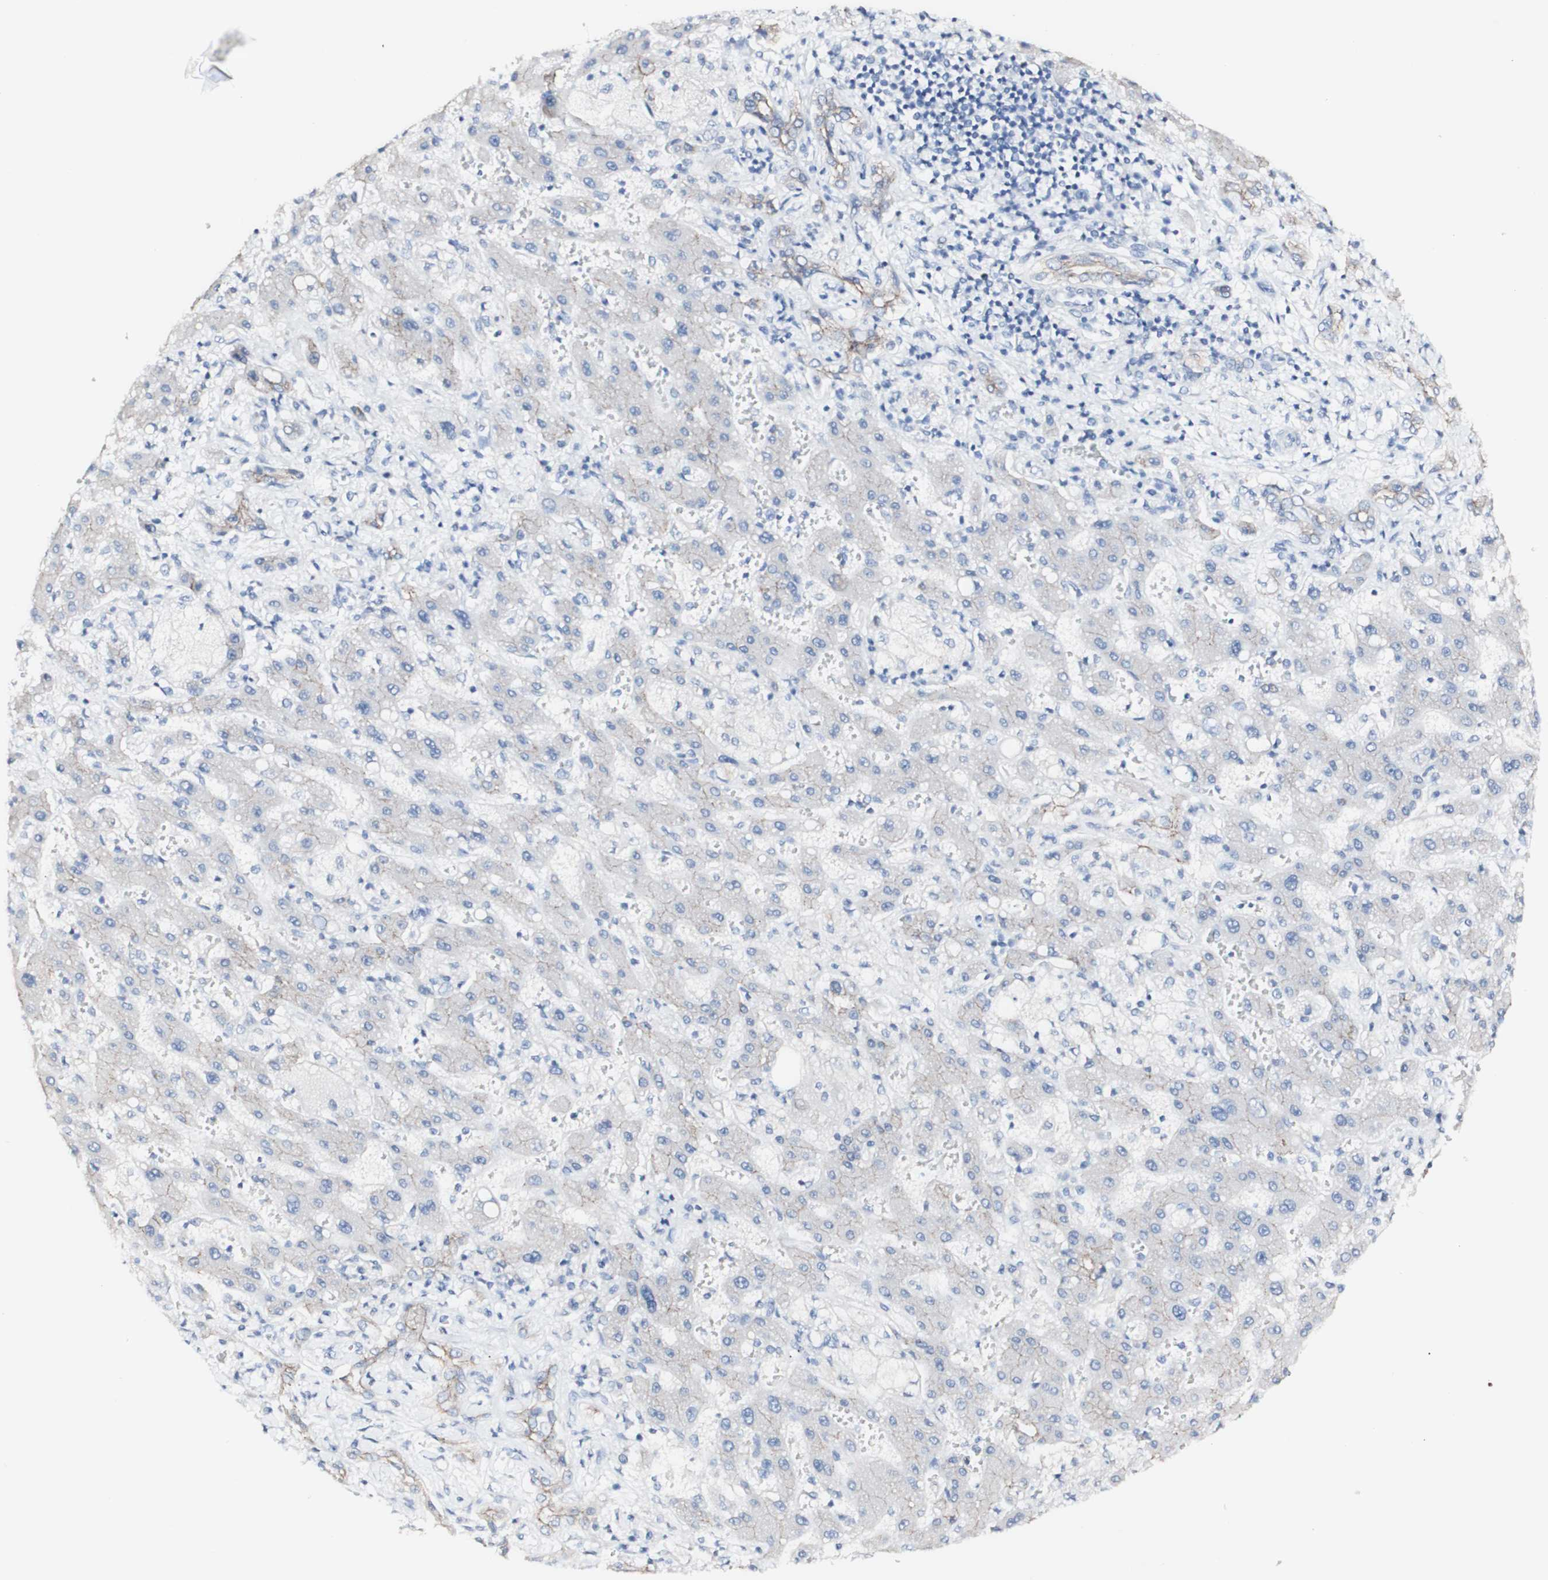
{"staining": {"intensity": "weak", "quantity": ">75%", "location": "cytoplasmic/membranous"}, "tissue": "liver cancer", "cell_type": "Tumor cells", "image_type": "cancer", "snomed": [{"axis": "morphology", "description": "Cholangiocarcinoma"}, {"axis": "topography", "description": "Liver"}], "caption": "This photomicrograph displays IHC staining of human liver cholangiocarcinoma, with low weak cytoplasmic/membranous staining in about >75% of tumor cells.", "gene": "DSC2", "patient": {"sex": "male", "age": 50}}